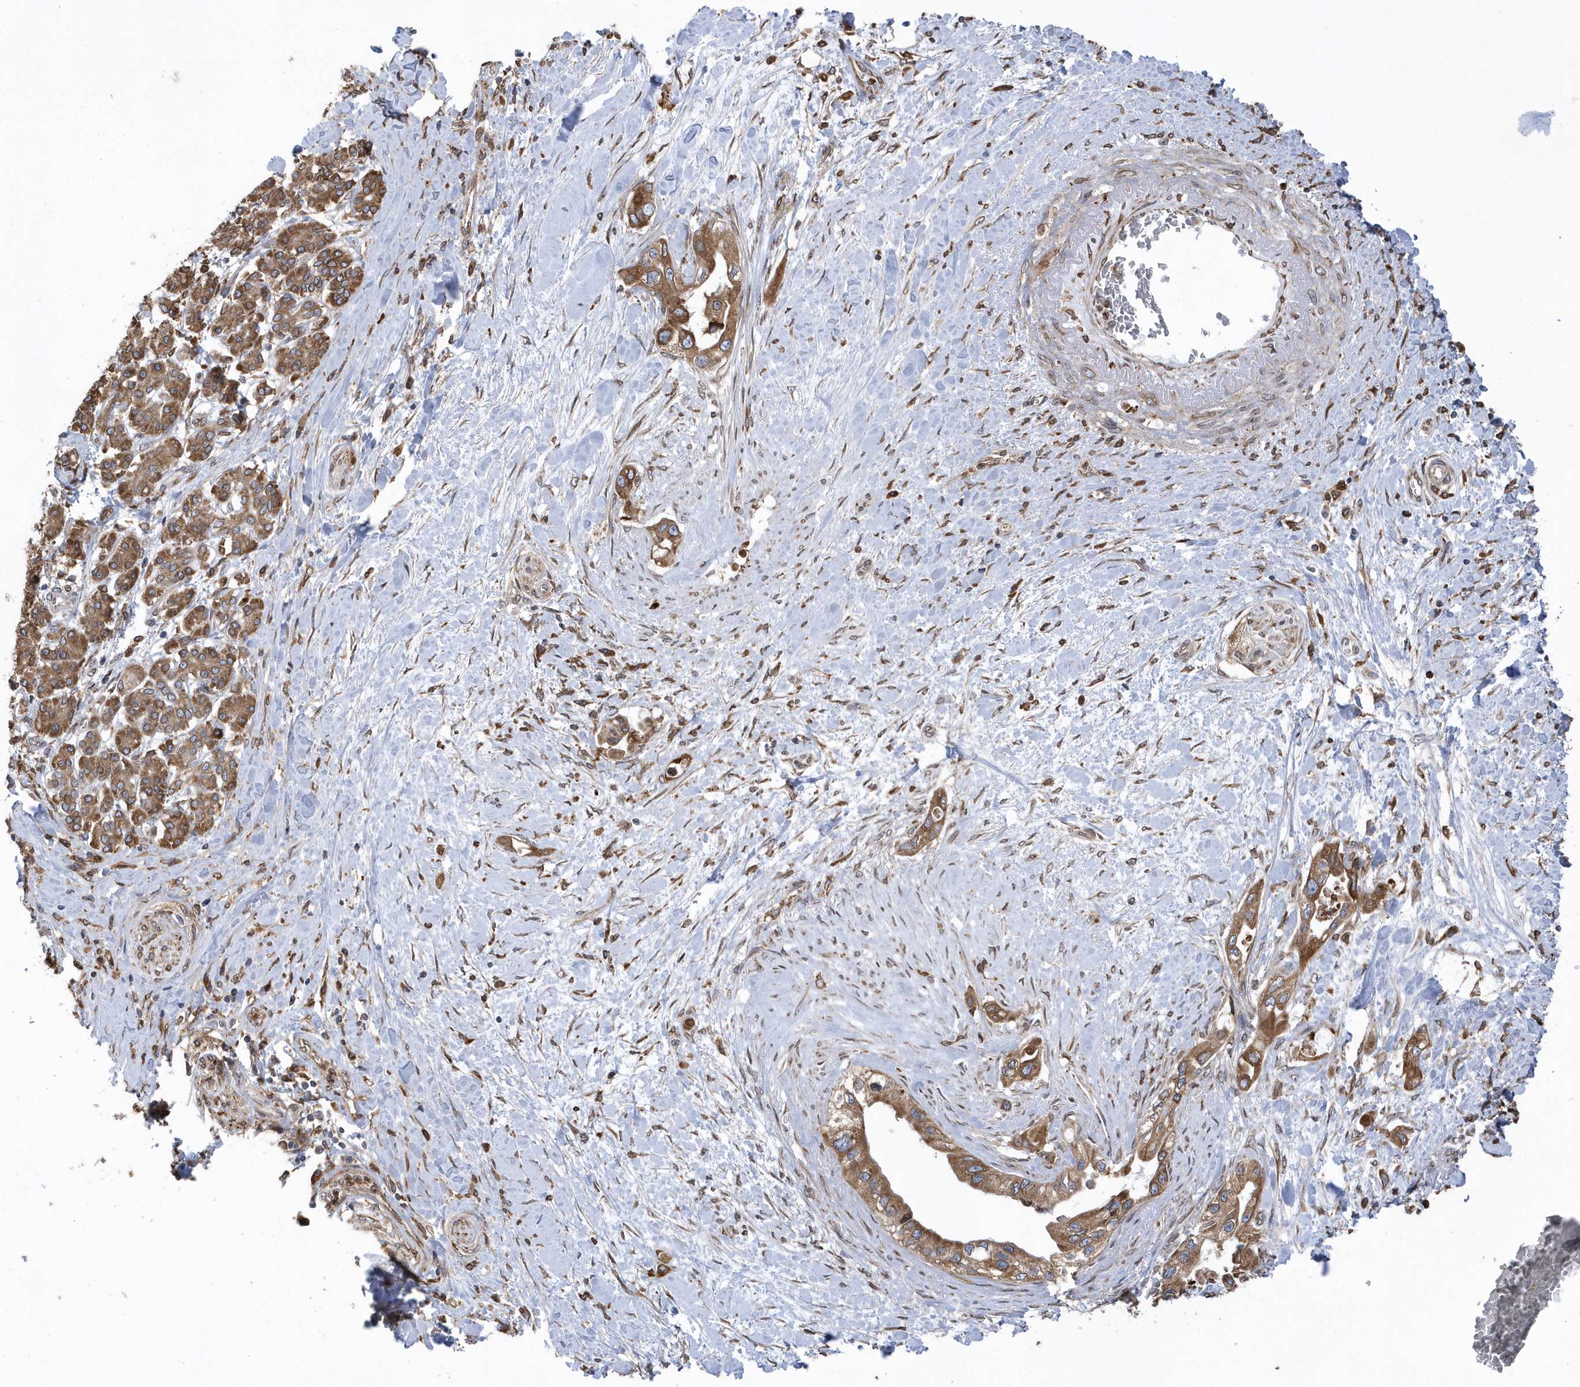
{"staining": {"intensity": "moderate", "quantity": ">75%", "location": "cytoplasmic/membranous"}, "tissue": "pancreatic cancer", "cell_type": "Tumor cells", "image_type": "cancer", "snomed": [{"axis": "morphology", "description": "Inflammation, NOS"}, {"axis": "morphology", "description": "Adenocarcinoma, NOS"}, {"axis": "topography", "description": "Pancreas"}], "caption": "IHC photomicrograph of pancreatic cancer (adenocarcinoma) stained for a protein (brown), which reveals medium levels of moderate cytoplasmic/membranous positivity in approximately >75% of tumor cells.", "gene": "VAMP7", "patient": {"sex": "female", "age": 56}}